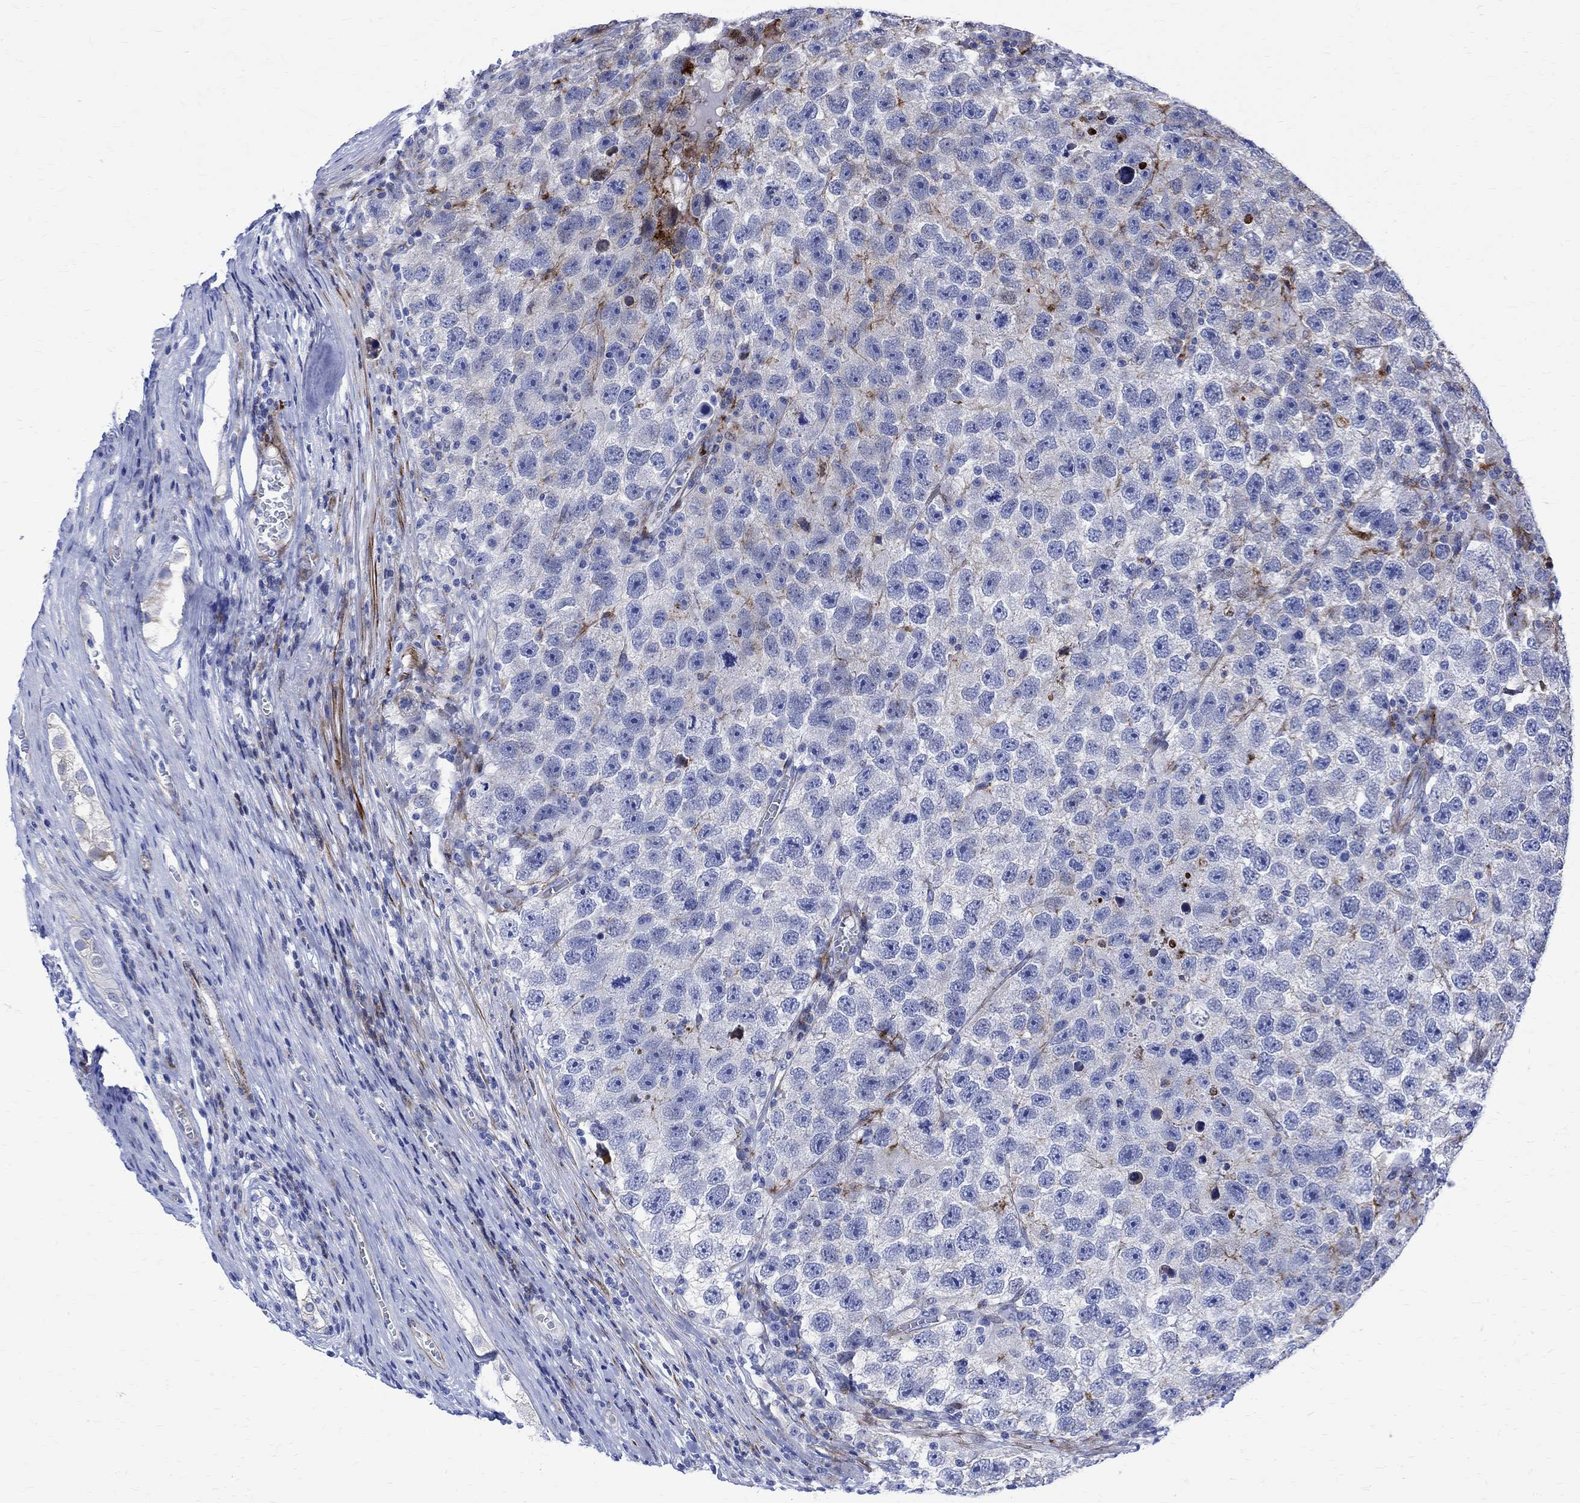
{"staining": {"intensity": "strong", "quantity": "<25%", "location": "cytoplasmic/membranous"}, "tissue": "testis cancer", "cell_type": "Tumor cells", "image_type": "cancer", "snomed": [{"axis": "morphology", "description": "Seminoma, NOS"}, {"axis": "topography", "description": "Testis"}], "caption": "The image exhibits immunohistochemical staining of testis cancer (seminoma). There is strong cytoplasmic/membranous expression is seen in about <25% of tumor cells.", "gene": "PARVB", "patient": {"sex": "male", "age": 26}}